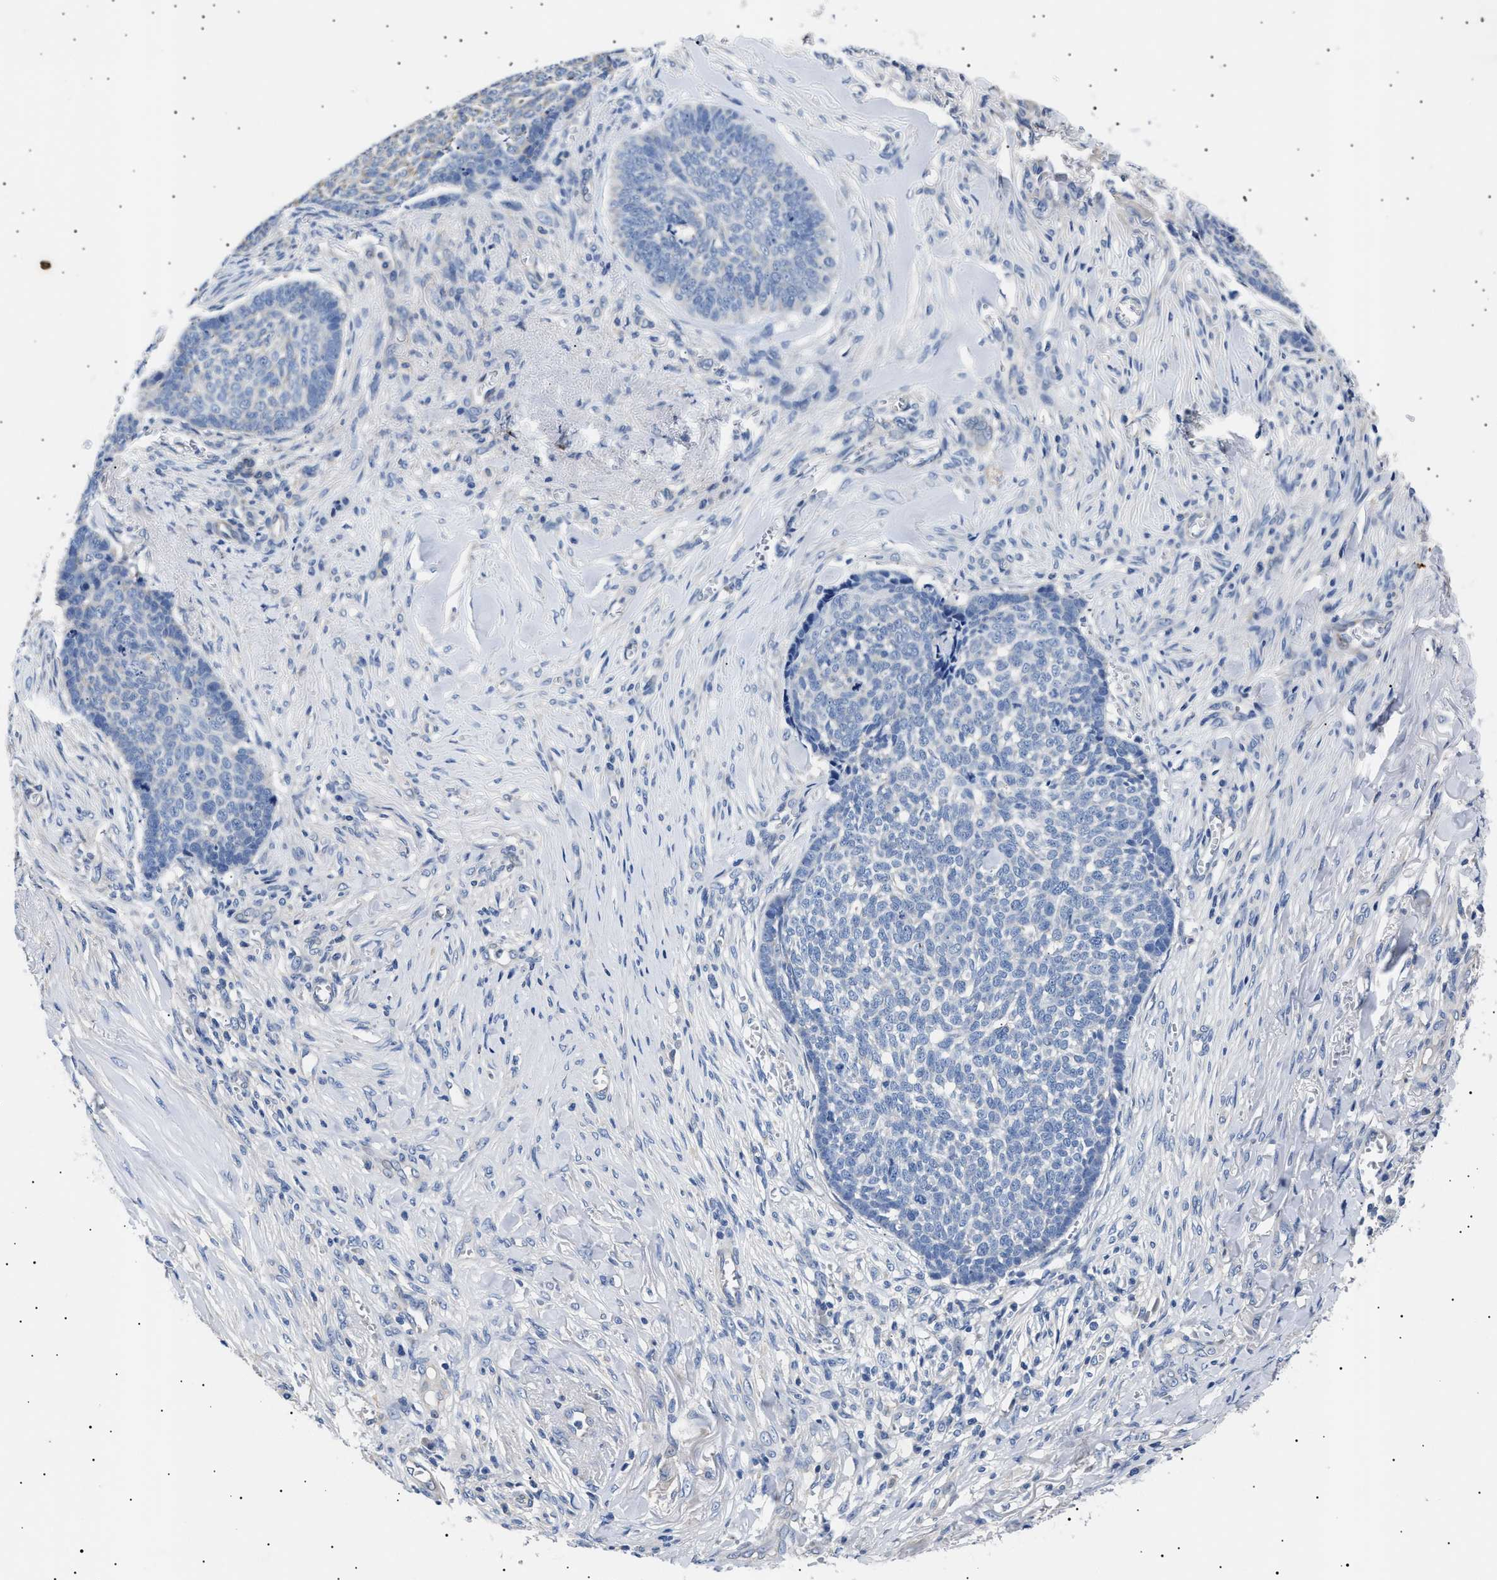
{"staining": {"intensity": "negative", "quantity": "none", "location": "none"}, "tissue": "skin cancer", "cell_type": "Tumor cells", "image_type": "cancer", "snomed": [{"axis": "morphology", "description": "Basal cell carcinoma"}, {"axis": "topography", "description": "Skin"}], "caption": "Skin cancer stained for a protein using immunohistochemistry (IHC) shows no staining tumor cells.", "gene": "HEMGN", "patient": {"sex": "male", "age": 84}}